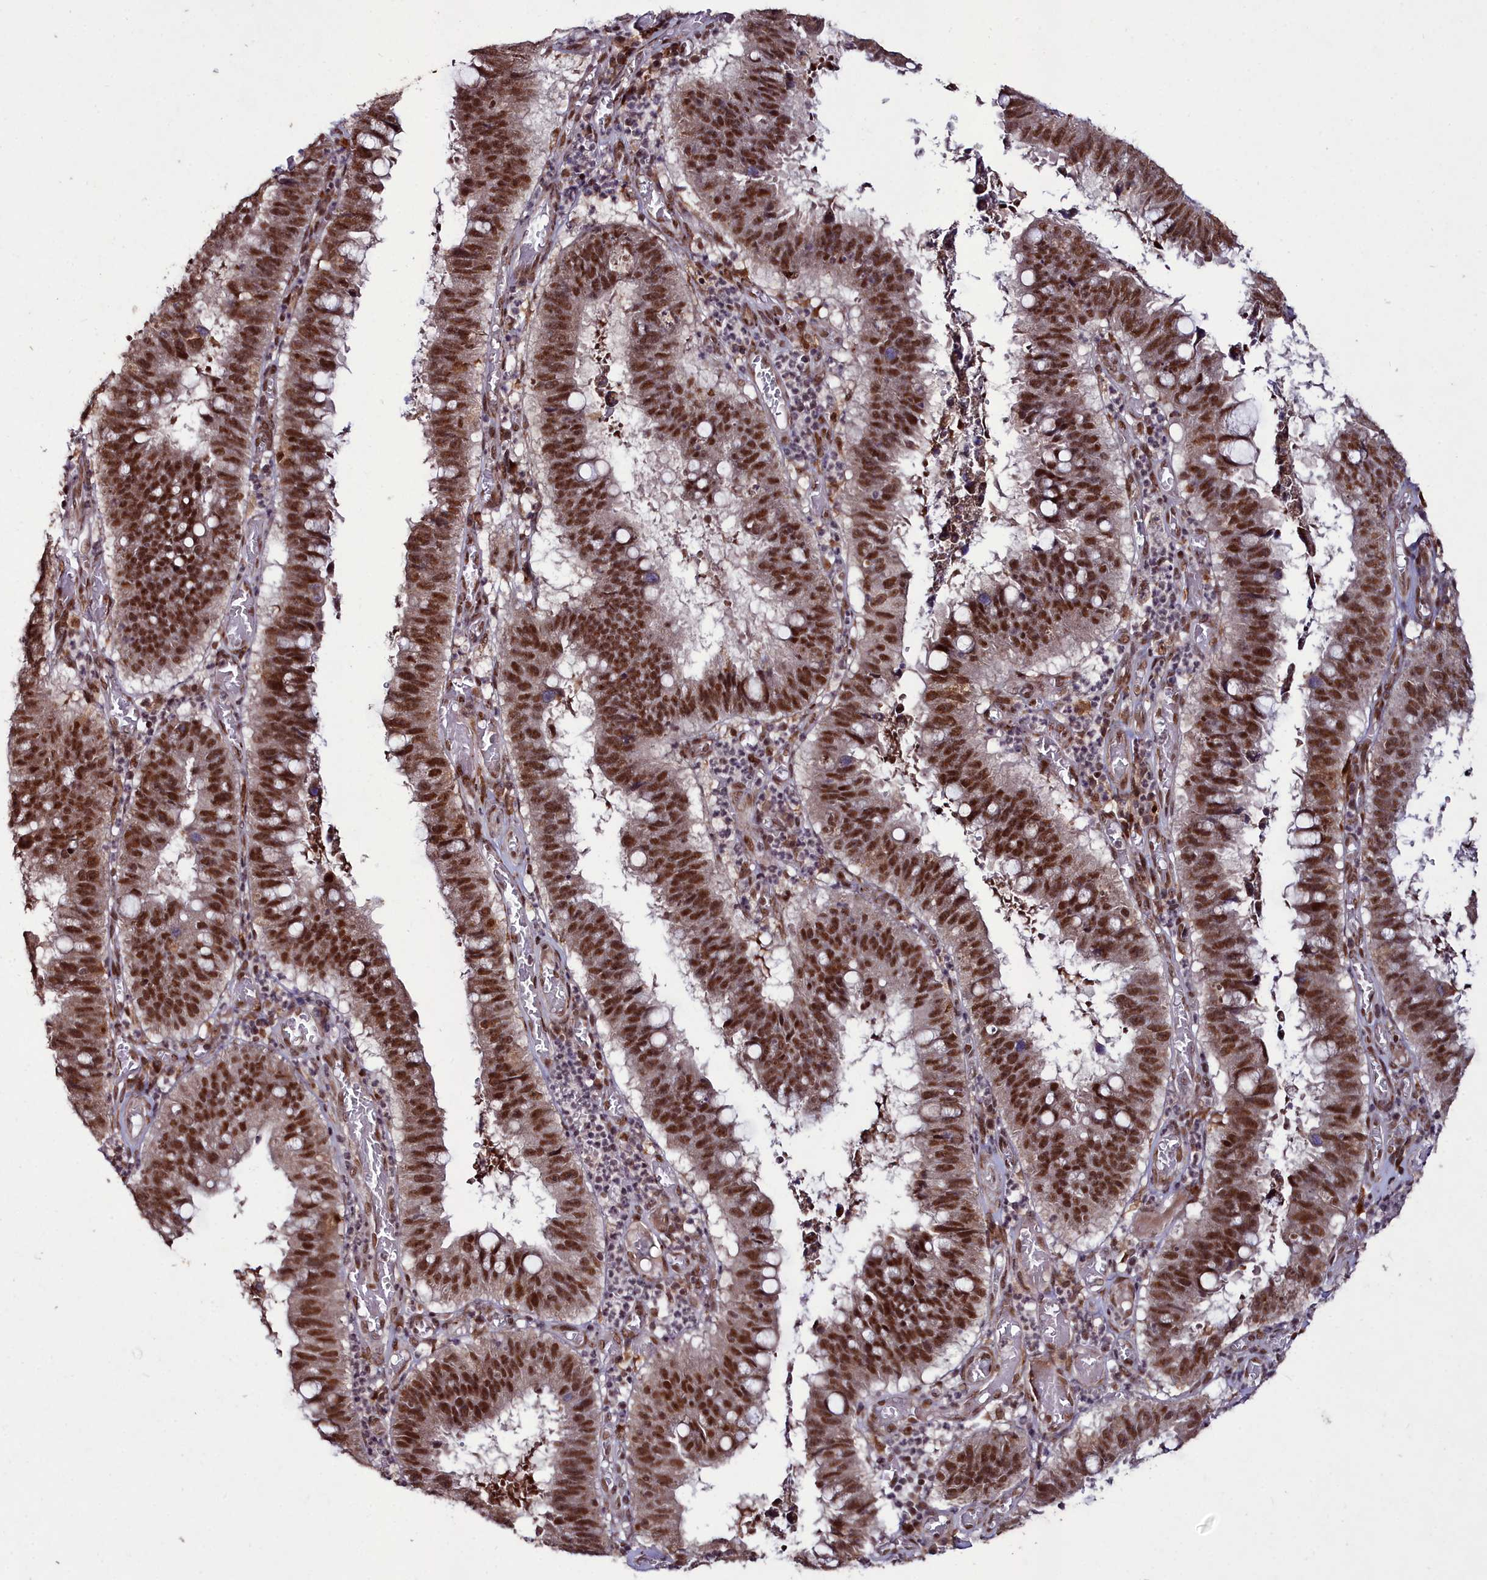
{"staining": {"intensity": "strong", "quantity": ">75%", "location": "nuclear"}, "tissue": "stomach cancer", "cell_type": "Tumor cells", "image_type": "cancer", "snomed": [{"axis": "morphology", "description": "Adenocarcinoma, NOS"}, {"axis": "topography", "description": "Stomach"}], "caption": "Tumor cells exhibit high levels of strong nuclear staining in approximately >75% of cells in stomach cancer (adenocarcinoma). The staining was performed using DAB (3,3'-diaminobenzidine), with brown indicating positive protein expression. Nuclei are stained blue with hematoxylin.", "gene": "CXXC1", "patient": {"sex": "male", "age": 59}}